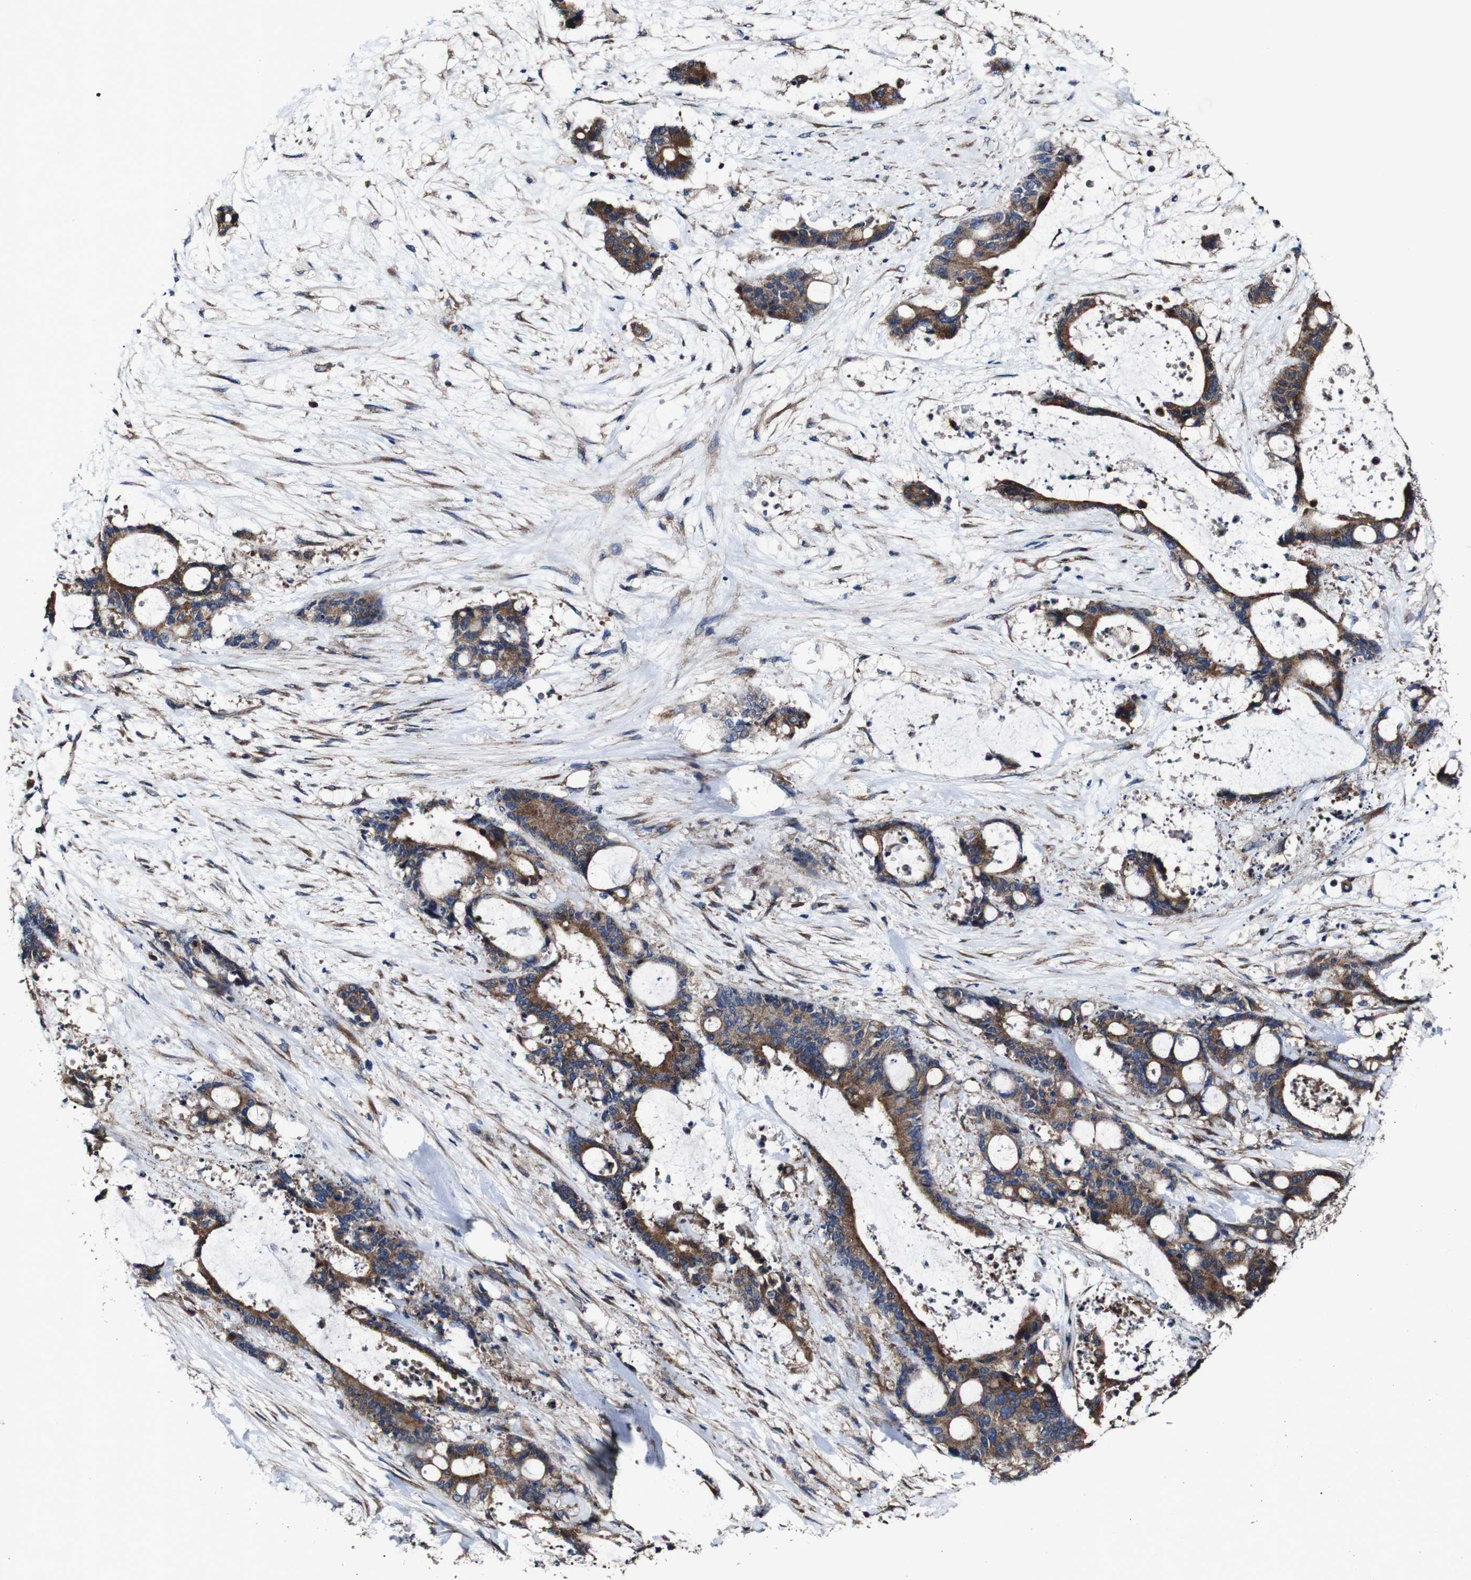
{"staining": {"intensity": "moderate", "quantity": ">75%", "location": "cytoplasmic/membranous"}, "tissue": "liver cancer", "cell_type": "Tumor cells", "image_type": "cancer", "snomed": [{"axis": "morphology", "description": "Normal tissue, NOS"}, {"axis": "morphology", "description": "Cholangiocarcinoma"}, {"axis": "topography", "description": "Liver"}, {"axis": "topography", "description": "Peripheral nerve tissue"}], "caption": "Cholangiocarcinoma (liver) was stained to show a protein in brown. There is medium levels of moderate cytoplasmic/membranous expression in approximately >75% of tumor cells. Using DAB (brown) and hematoxylin (blue) stains, captured at high magnification using brightfield microscopy.", "gene": "CSF1R", "patient": {"sex": "female", "age": 73}}